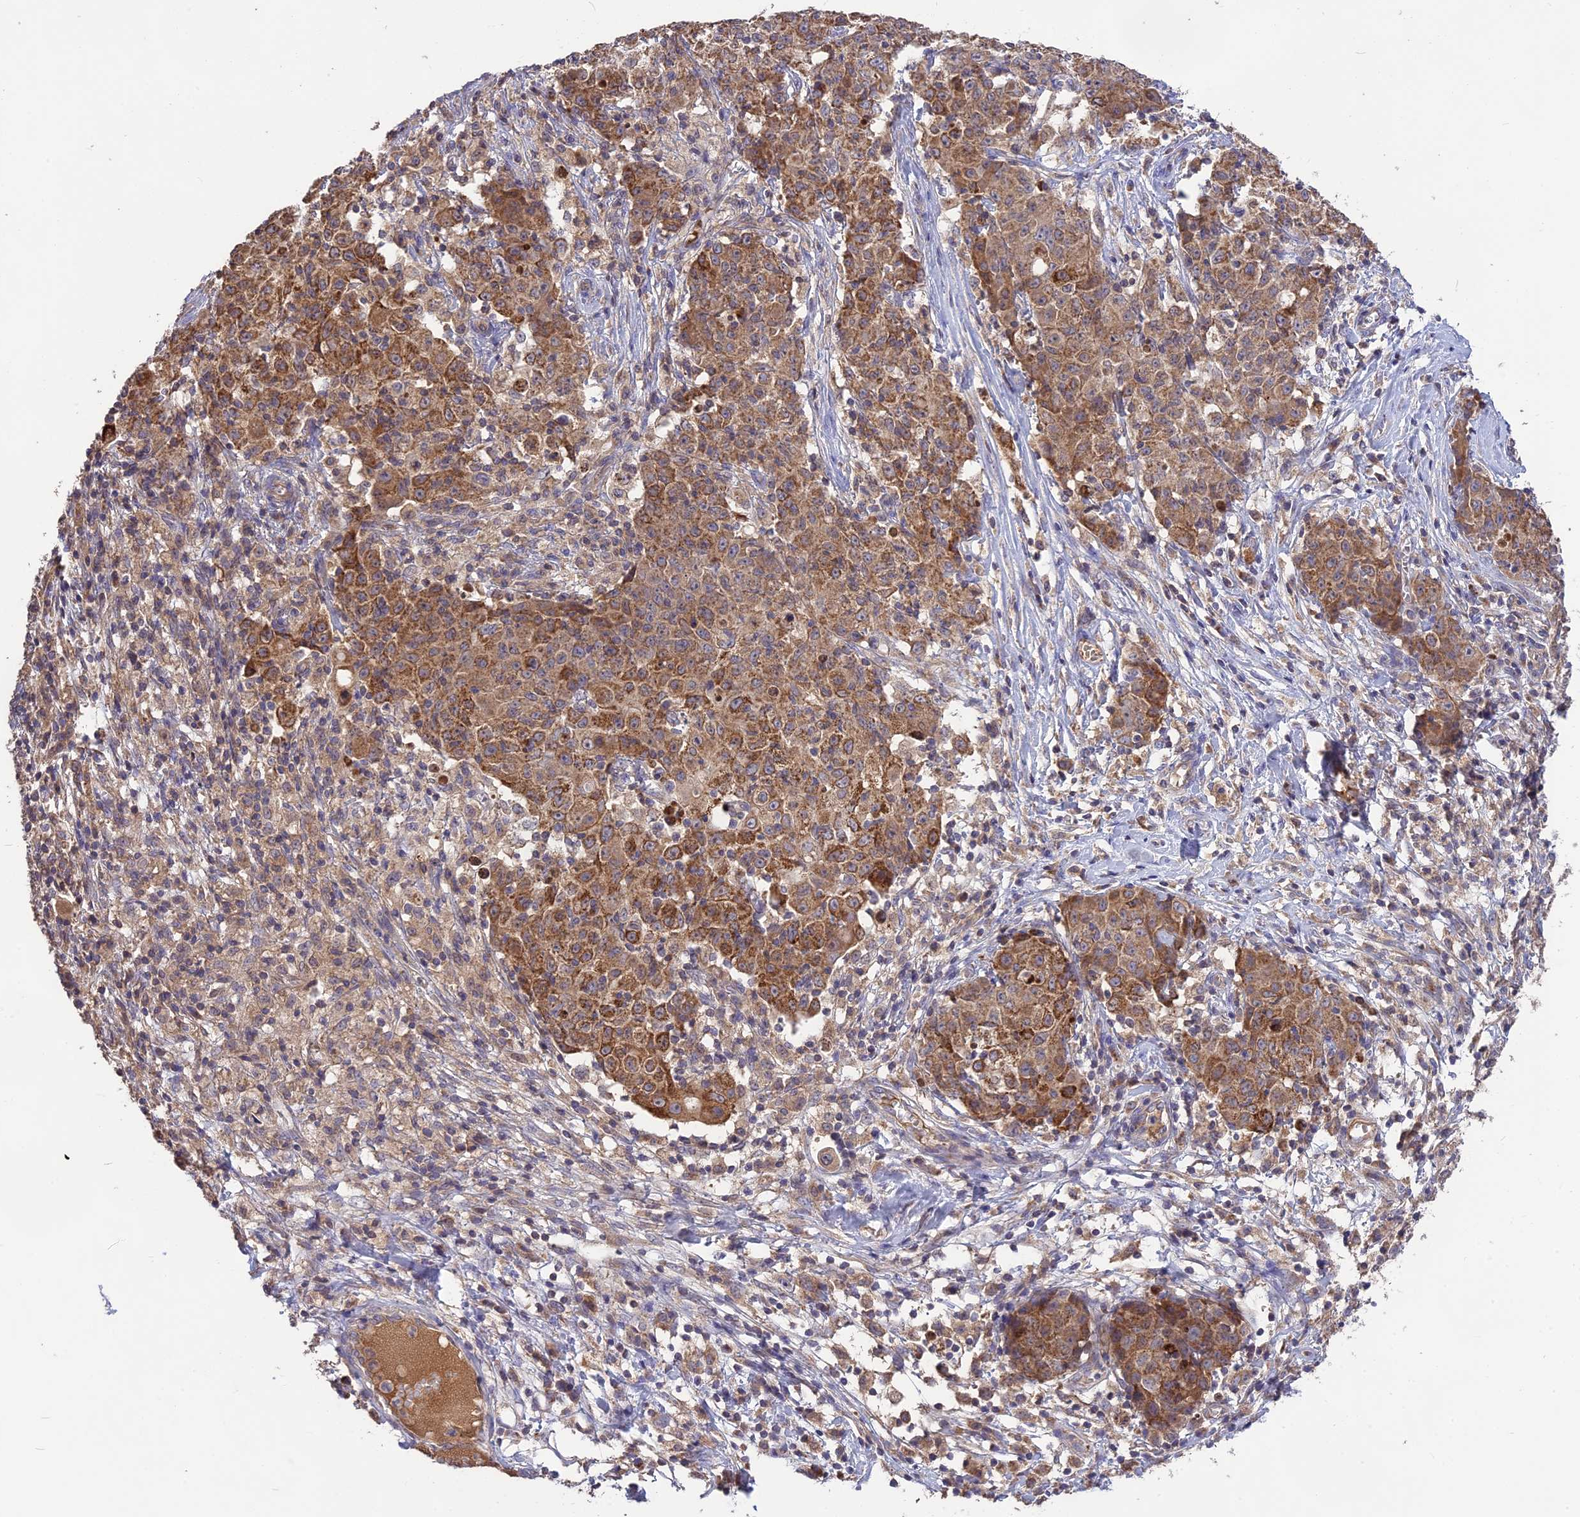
{"staining": {"intensity": "moderate", "quantity": ">75%", "location": "cytoplasmic/membranous"}, "tissue": "ovarian cancer", "cell_type": "Tumor cells", "image_type": "cancer", "snomed": [{"axis": "morphology", "description": "Carcinoma, endometroid"}, {"axis": "topography", "description": "Ovary"}], "caption": "This is a histology image of IHC staining of ovarian cancer, which shows moderate positivity in the cytoplasmic/membranous of tumor cells.", "gene": "NUDT8", "patient": {"sex": "female", "age": 42}}